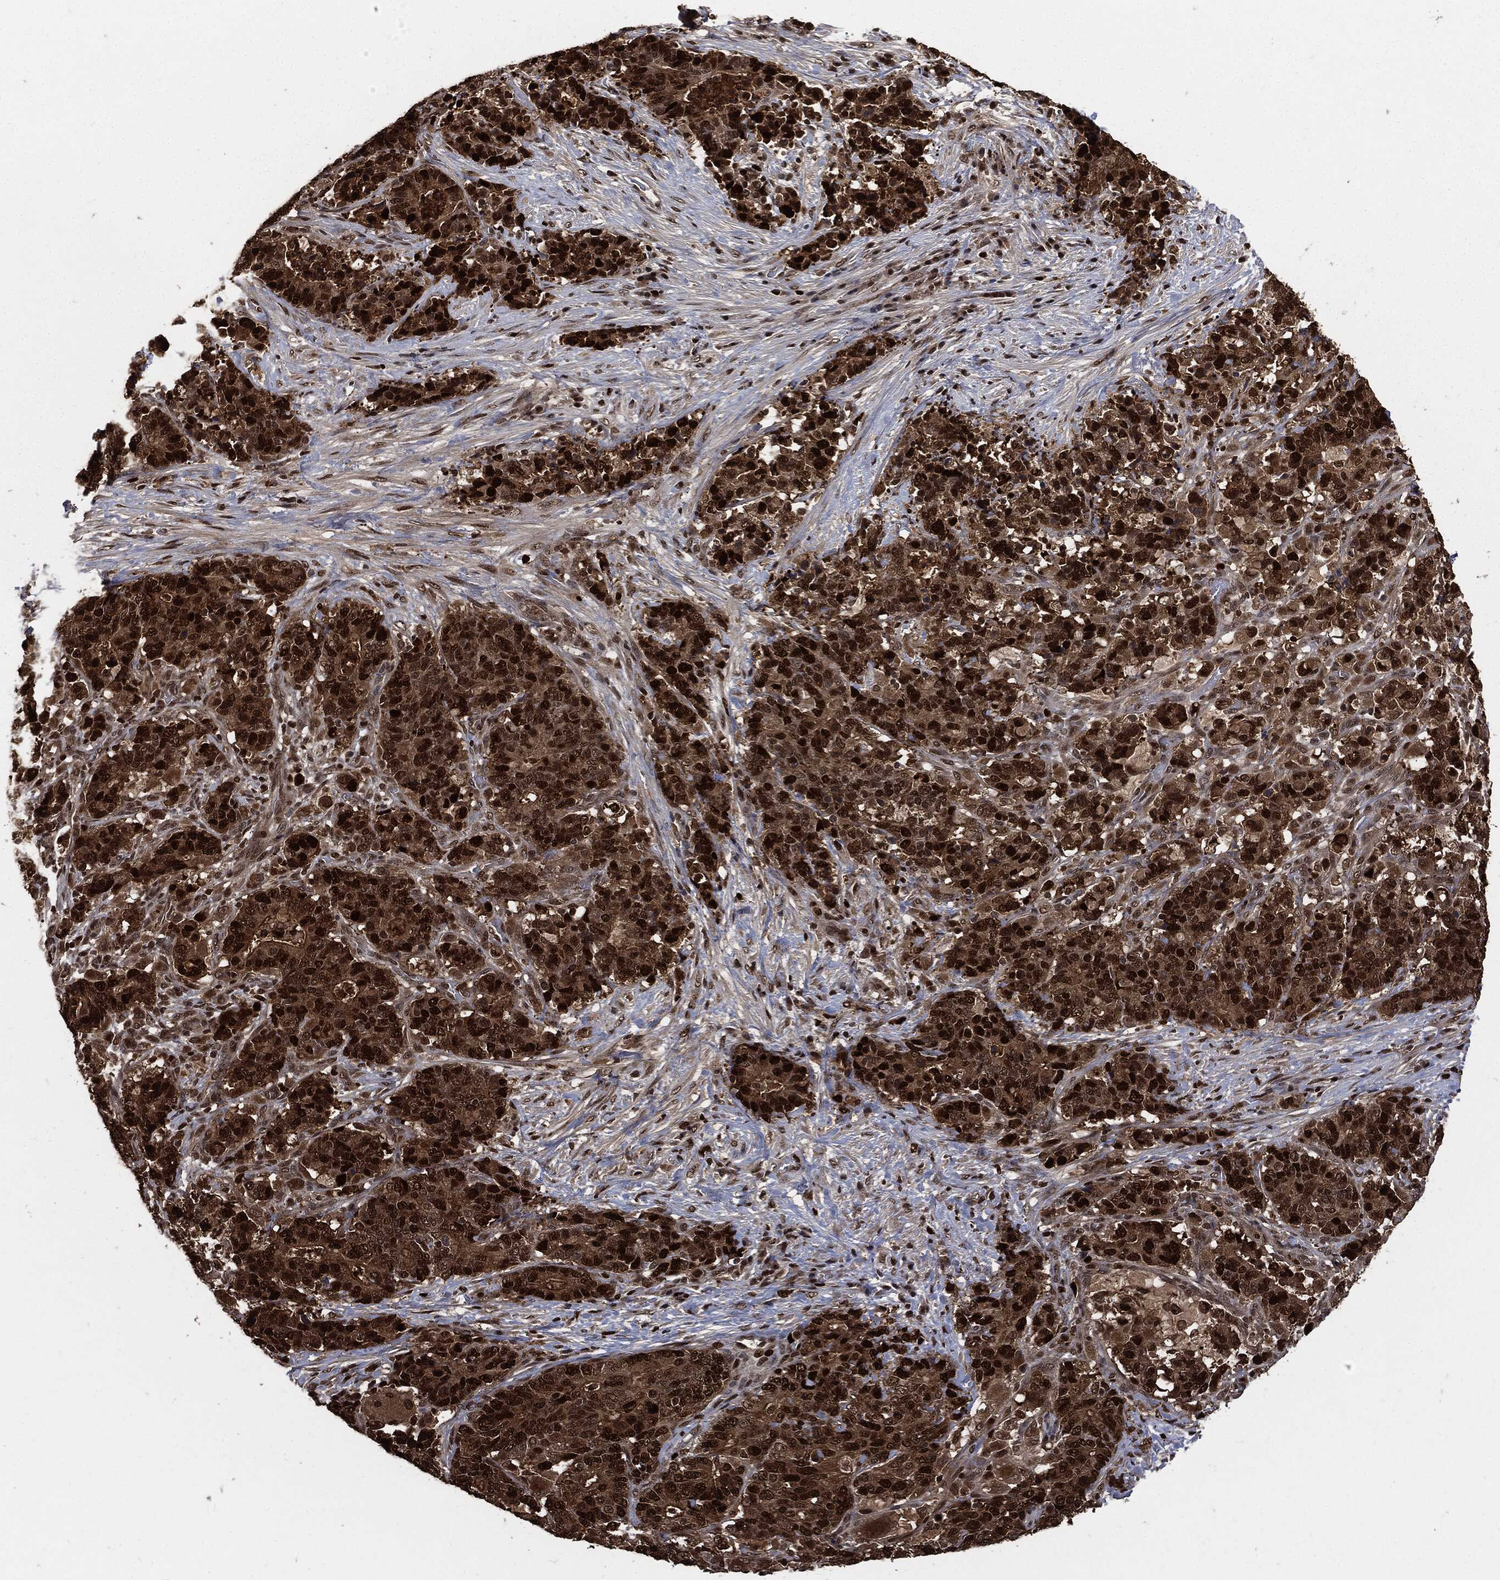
{"staining": {"intensity": "strong", "quantity": ">75%", "location": "cytoplasmic/membranous,nuclear"}, "tissue": "stomach cancer", "cell_type": "Tumor cells", "image_type": "cancer", "snomed": [{"axis": "morphology", "description": "Normal tissue, NOS"}, {"axis": "morphology", "description": "Adenocarcinoma, NOS"}, {"axis": "topography", "description": "Stomach"}], "caption": "IHC micrograph of neoplastic tissue: human stomach cancer stained using IHC exhibits high levels of strong protein expression localized specifically in the cytoplasmic/membranous and nuclear of tumor cells, appearing as a cytoplasmic/membranous and nuclear brown color.", "gene": "PCNA", "patient": {"sex": "female", "age": 64}}